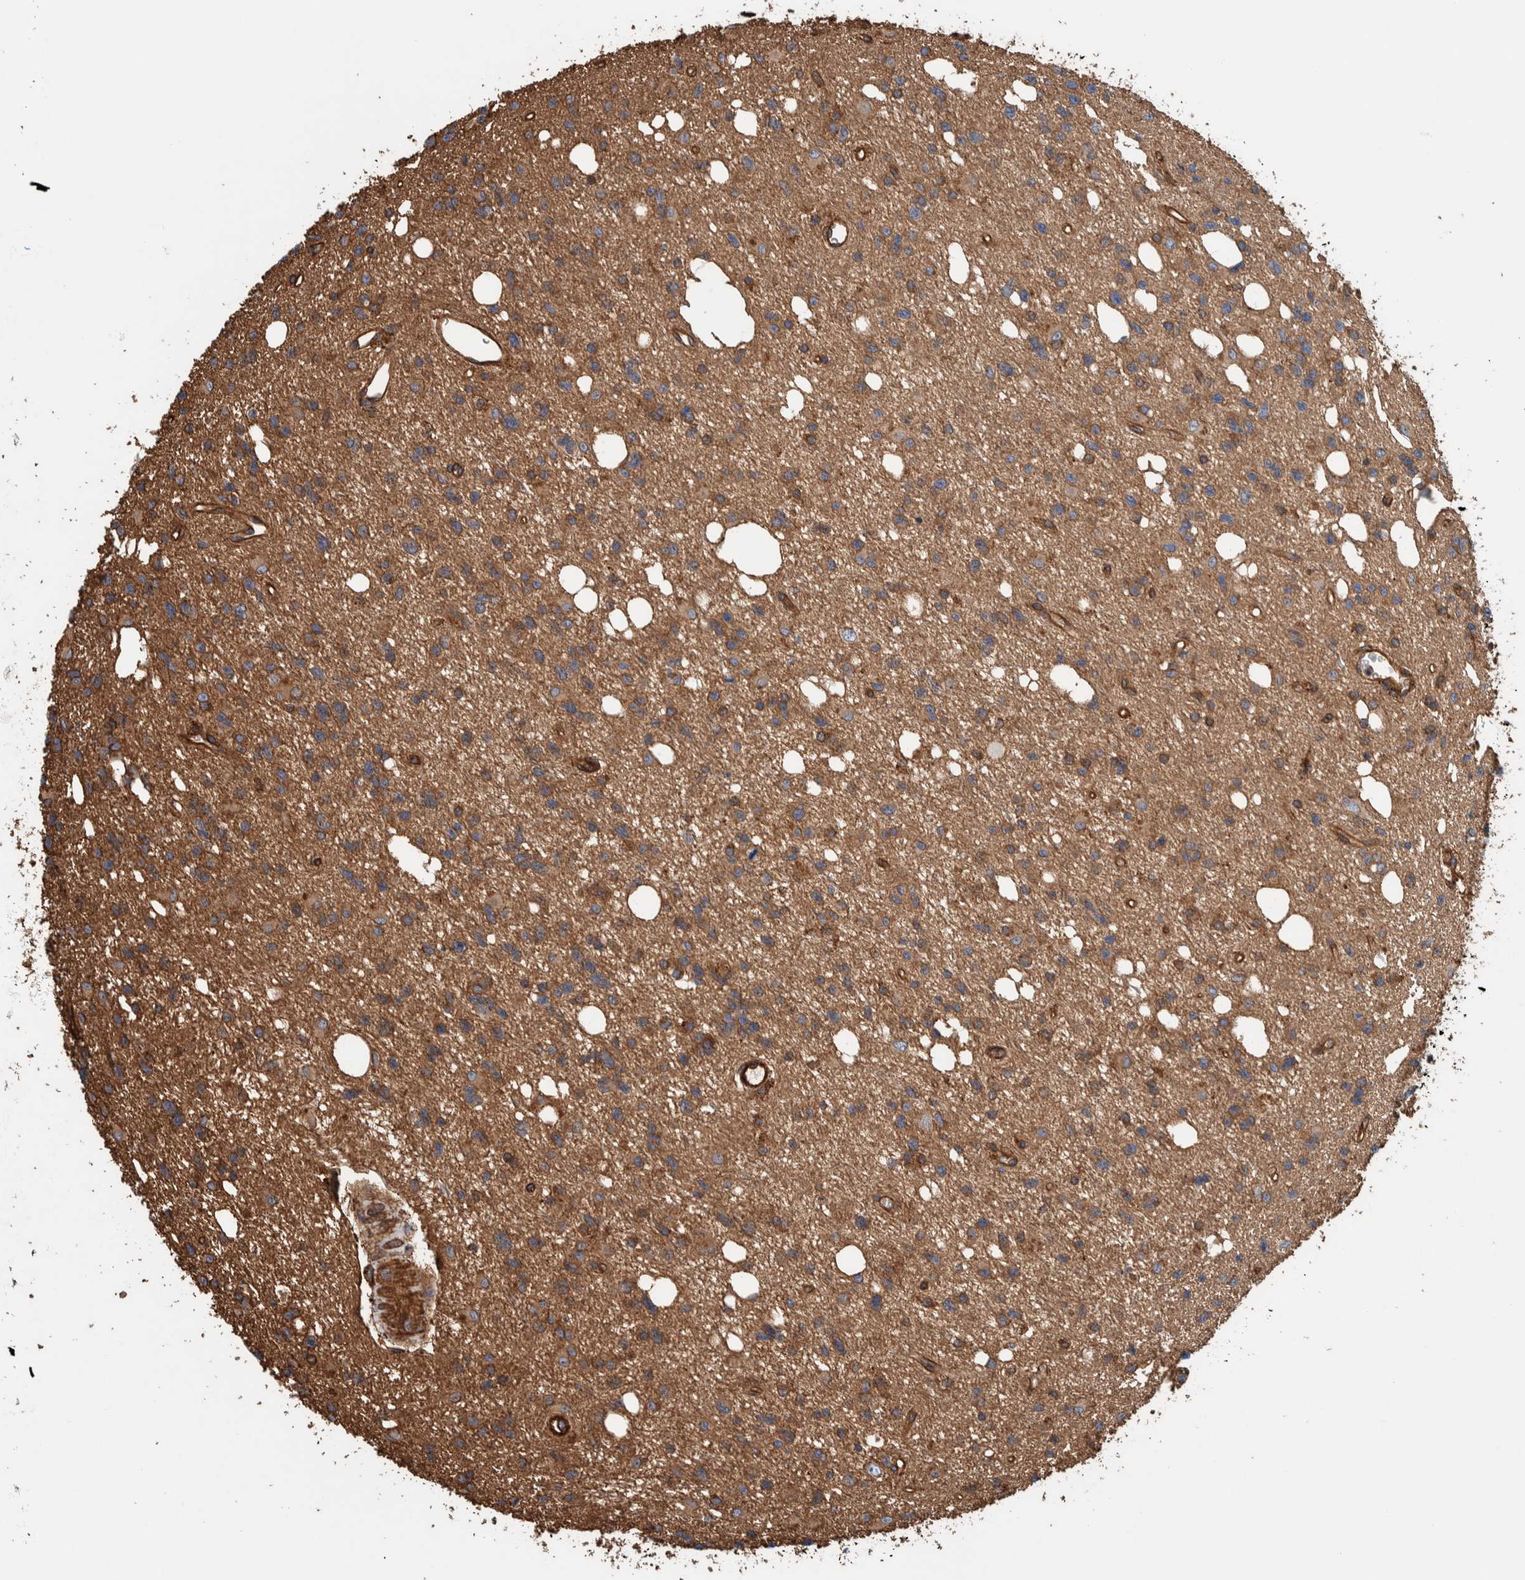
{"staining": {"intensity": "moderate", "quantity": ">75%", "location": "cytoplasmic/membranous"}, "tissue": "glioma", "cell_type": "Tumor cells", "image_type": "cancer", "snomed": [{"axis": "morphology", "description": "Glioma, malignant, High grade"}, {"axis": "topography", "description": "Brain"}], "caption": "This histopathology image displays glioma stained with IHC to label a protein in brown. The cytoplasmic/membranous of tumor cells show moderate positivity for the protein. Nuclei are counter-stained blue.", "gene": "PKD1L1", "patient": {"sex": "female", "age": 62}}